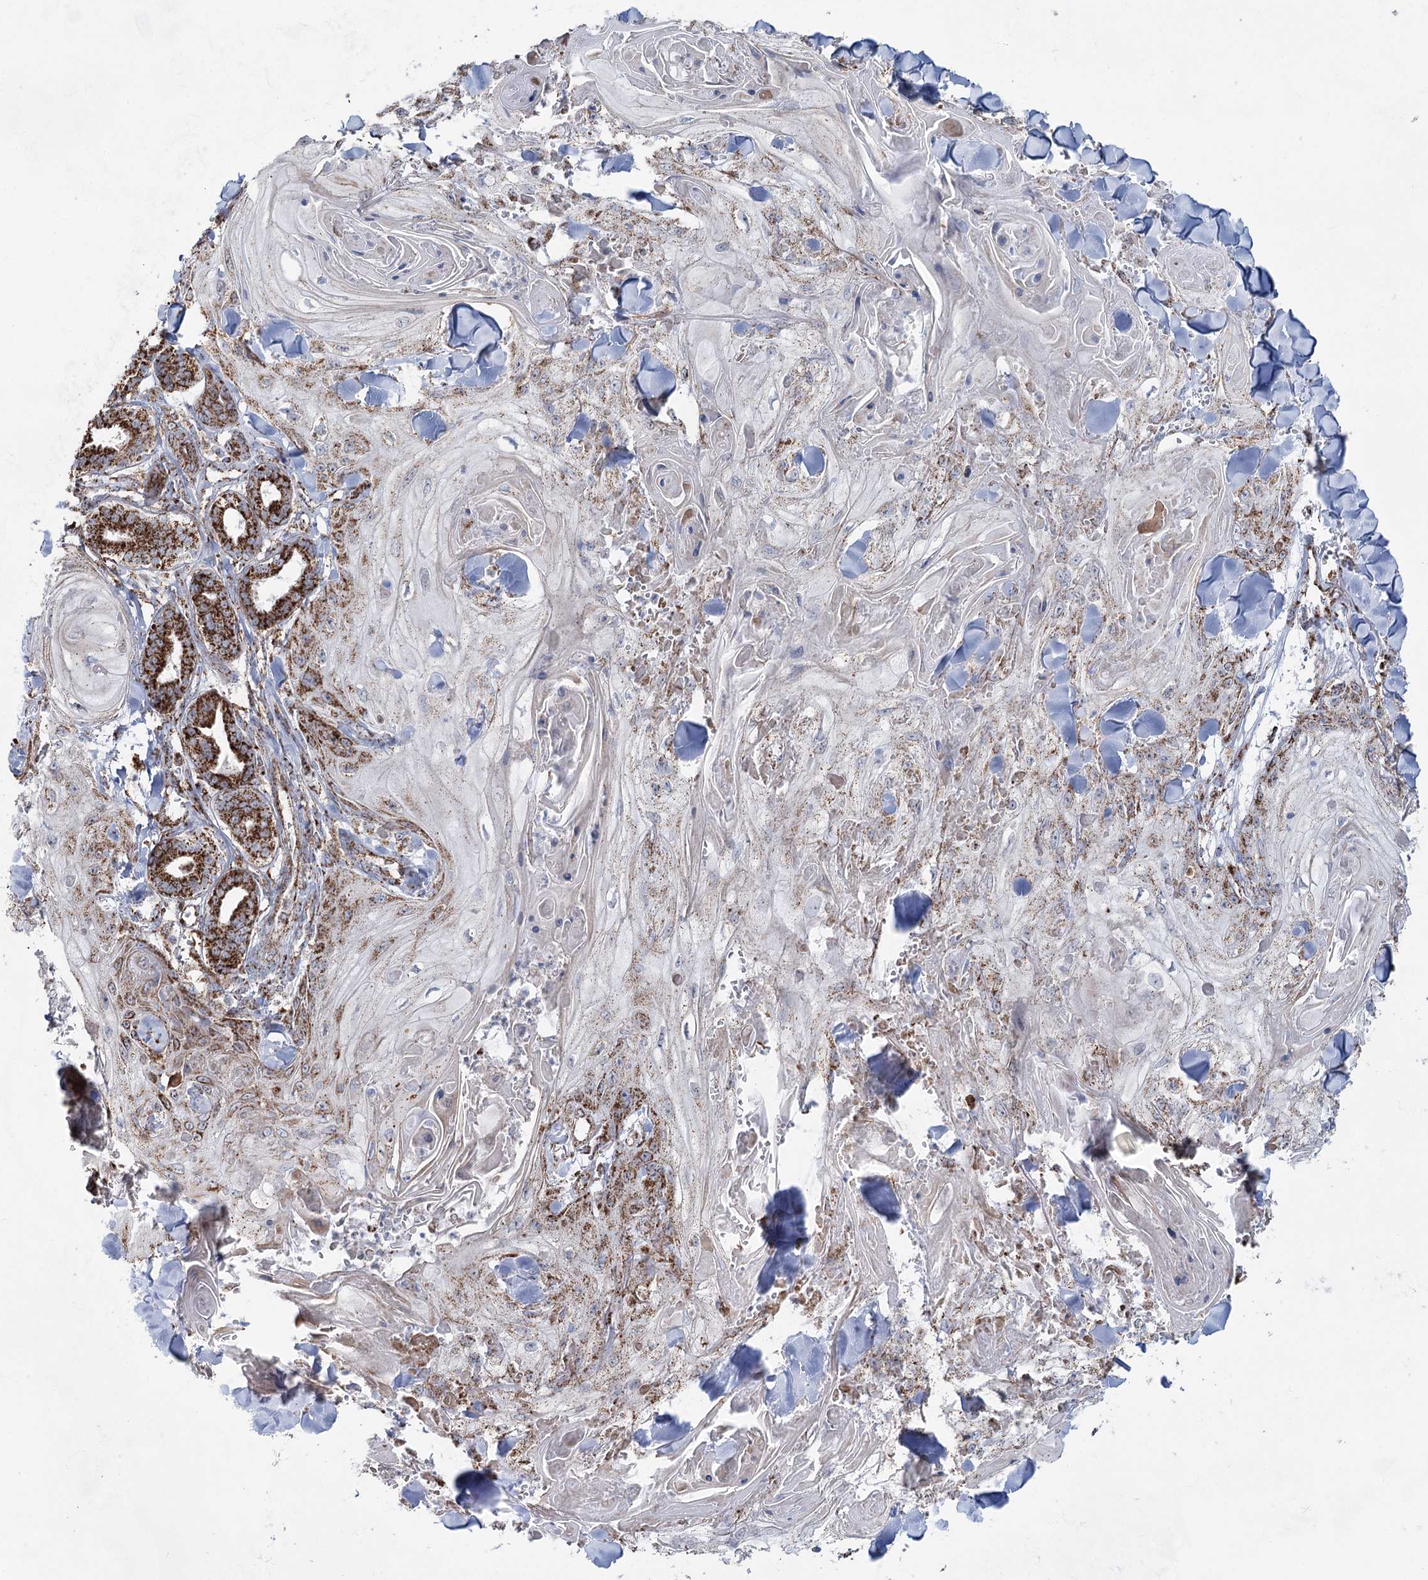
{"staining": {"intensity": "moderate", "quantity": ">75%", "location": "cytoplasmic/membranous"}, "tissue": "skin cancer", "cell_type": "Tumor cells", "image_type": "cancer", "snomed": [{"axis": "morphology", "description": "Squamous cell carcinoma, NOS"}, {"axis": "topography", "description": "Skin"}], "caption": "Squamous cell carcinoma (skin) was stained to show a protein in brown. There is medium levels of moderate cytoplasmic/membranous staining in approximately >75% of tumor cells.", "gene": "CWF19L1", "patient": {"sex": "male", "age": 74}}